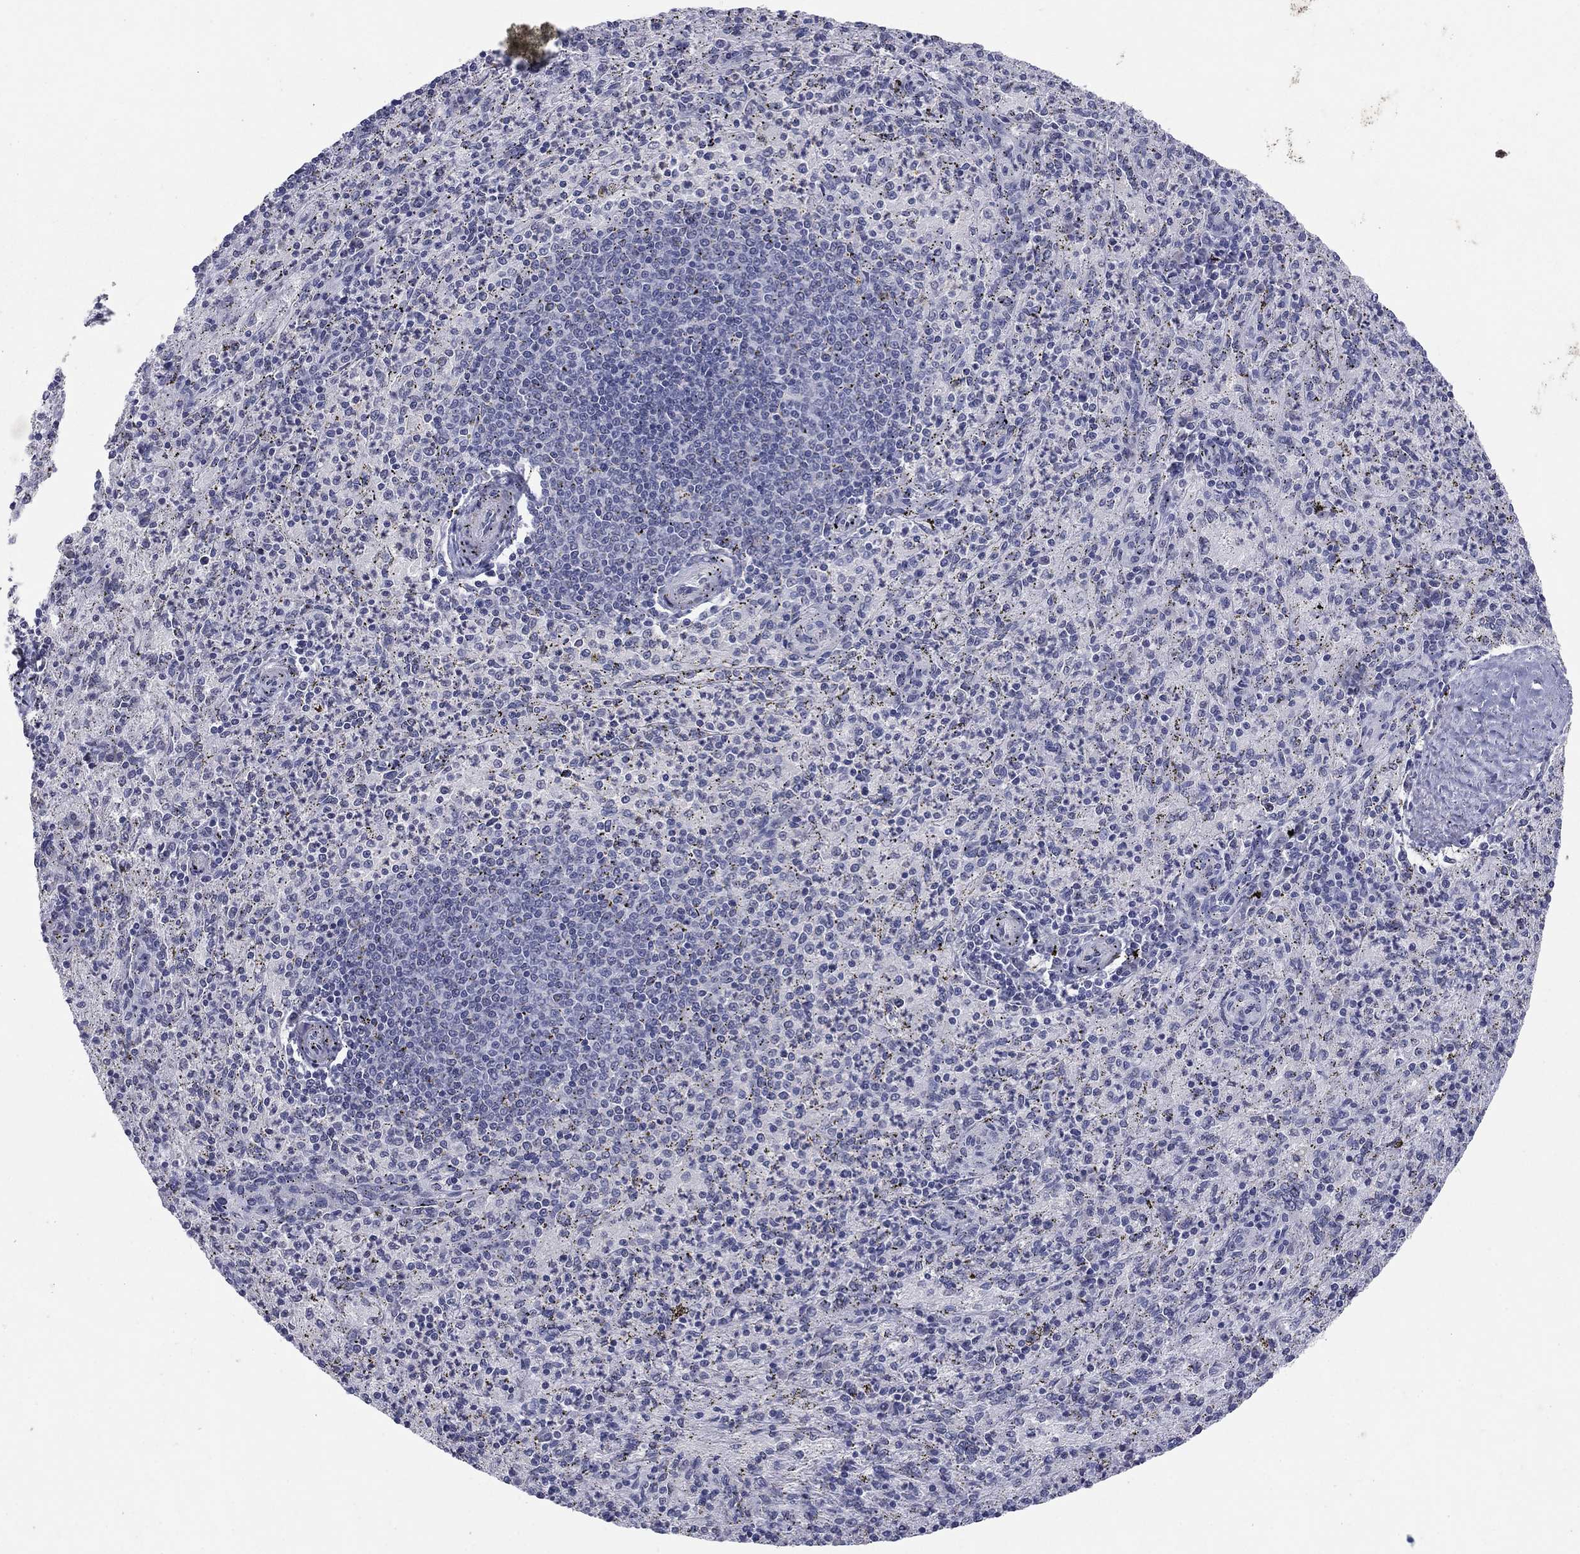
{"staining": {"intensity": "negative", "quantity": "none", "location": "none"}, "tissue": "spleen", "cell_type": "Cells in red pulp", "image_type": "normal", "snomed": [{"axis": "morphology", "description": "Normal tissue, NOS"}, {"axis": "topography", "description": "Spleen"}], "caption": "IHC image of benign spleen: spleen stained with DAB (3,3'-diaminobenzidine) demonstrates no significant protein positivity in cells in red pulp. The staining was performed using DAB (3,3'-diaminobenzidine) to visualize the protein expression in brown, while the nuclei were stained in blue with hematoxylin (Magnification: 20x).", "gene": "KRT75", "patient": {"sex": "male", "age": 60}}